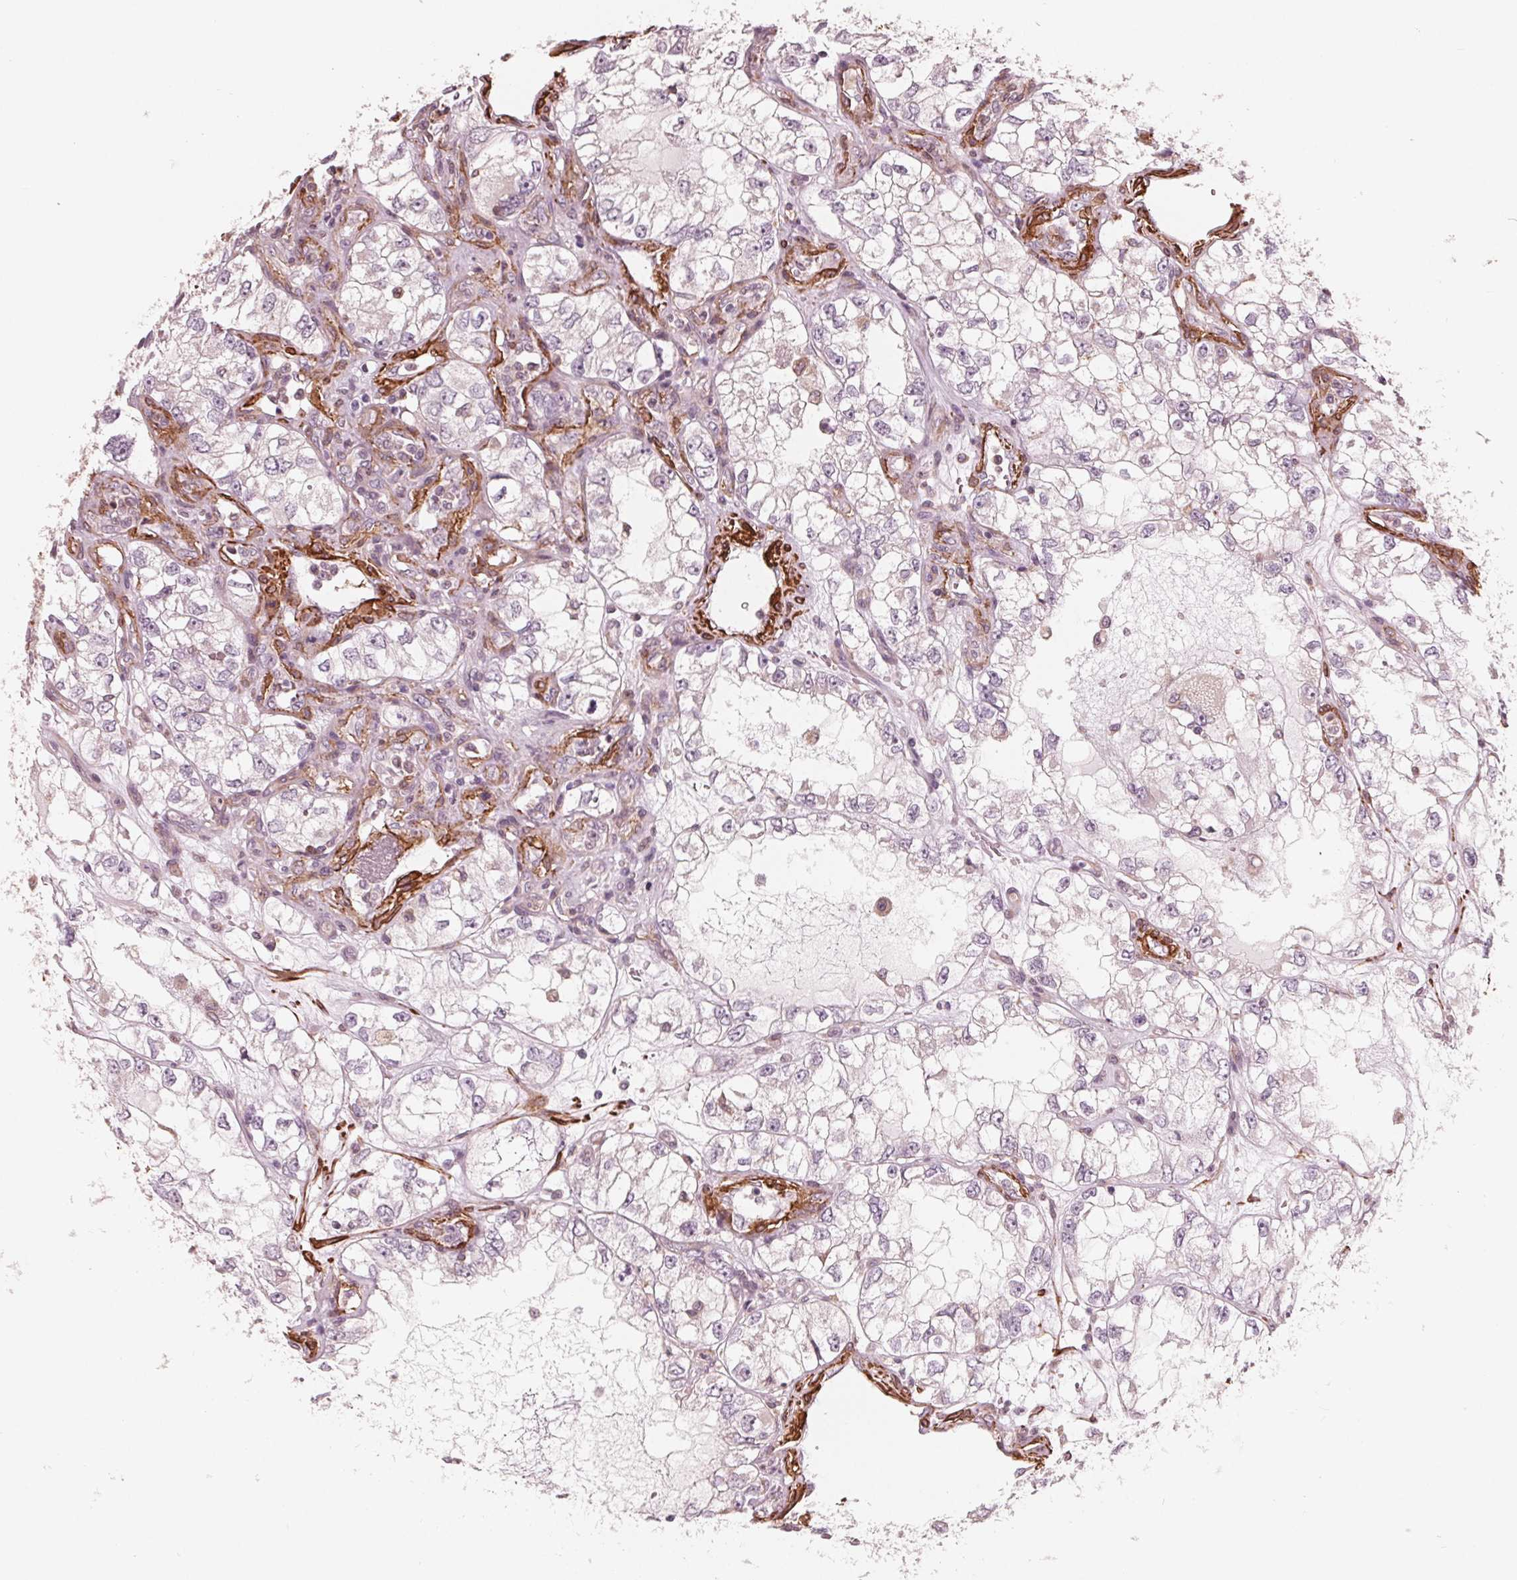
{"staining": {"intensity": "negative", "quantity": "none", "location": "none"}, "tissue": "renal cancer", "cell_type": "Tumor cells", "image_type": "cancer", "snomed": [{"axis": "morphology", "description": "Adenocarcinoma, NOS"}, {"axis": "topography", "description": "Kidney"}], "caption": "IHC micrograph of renal cancer stained for a protein (brown), which reveals no positivity in tumor cells.", "gene": "MIER3", "patient": {"sex": "female", "age": 59}}